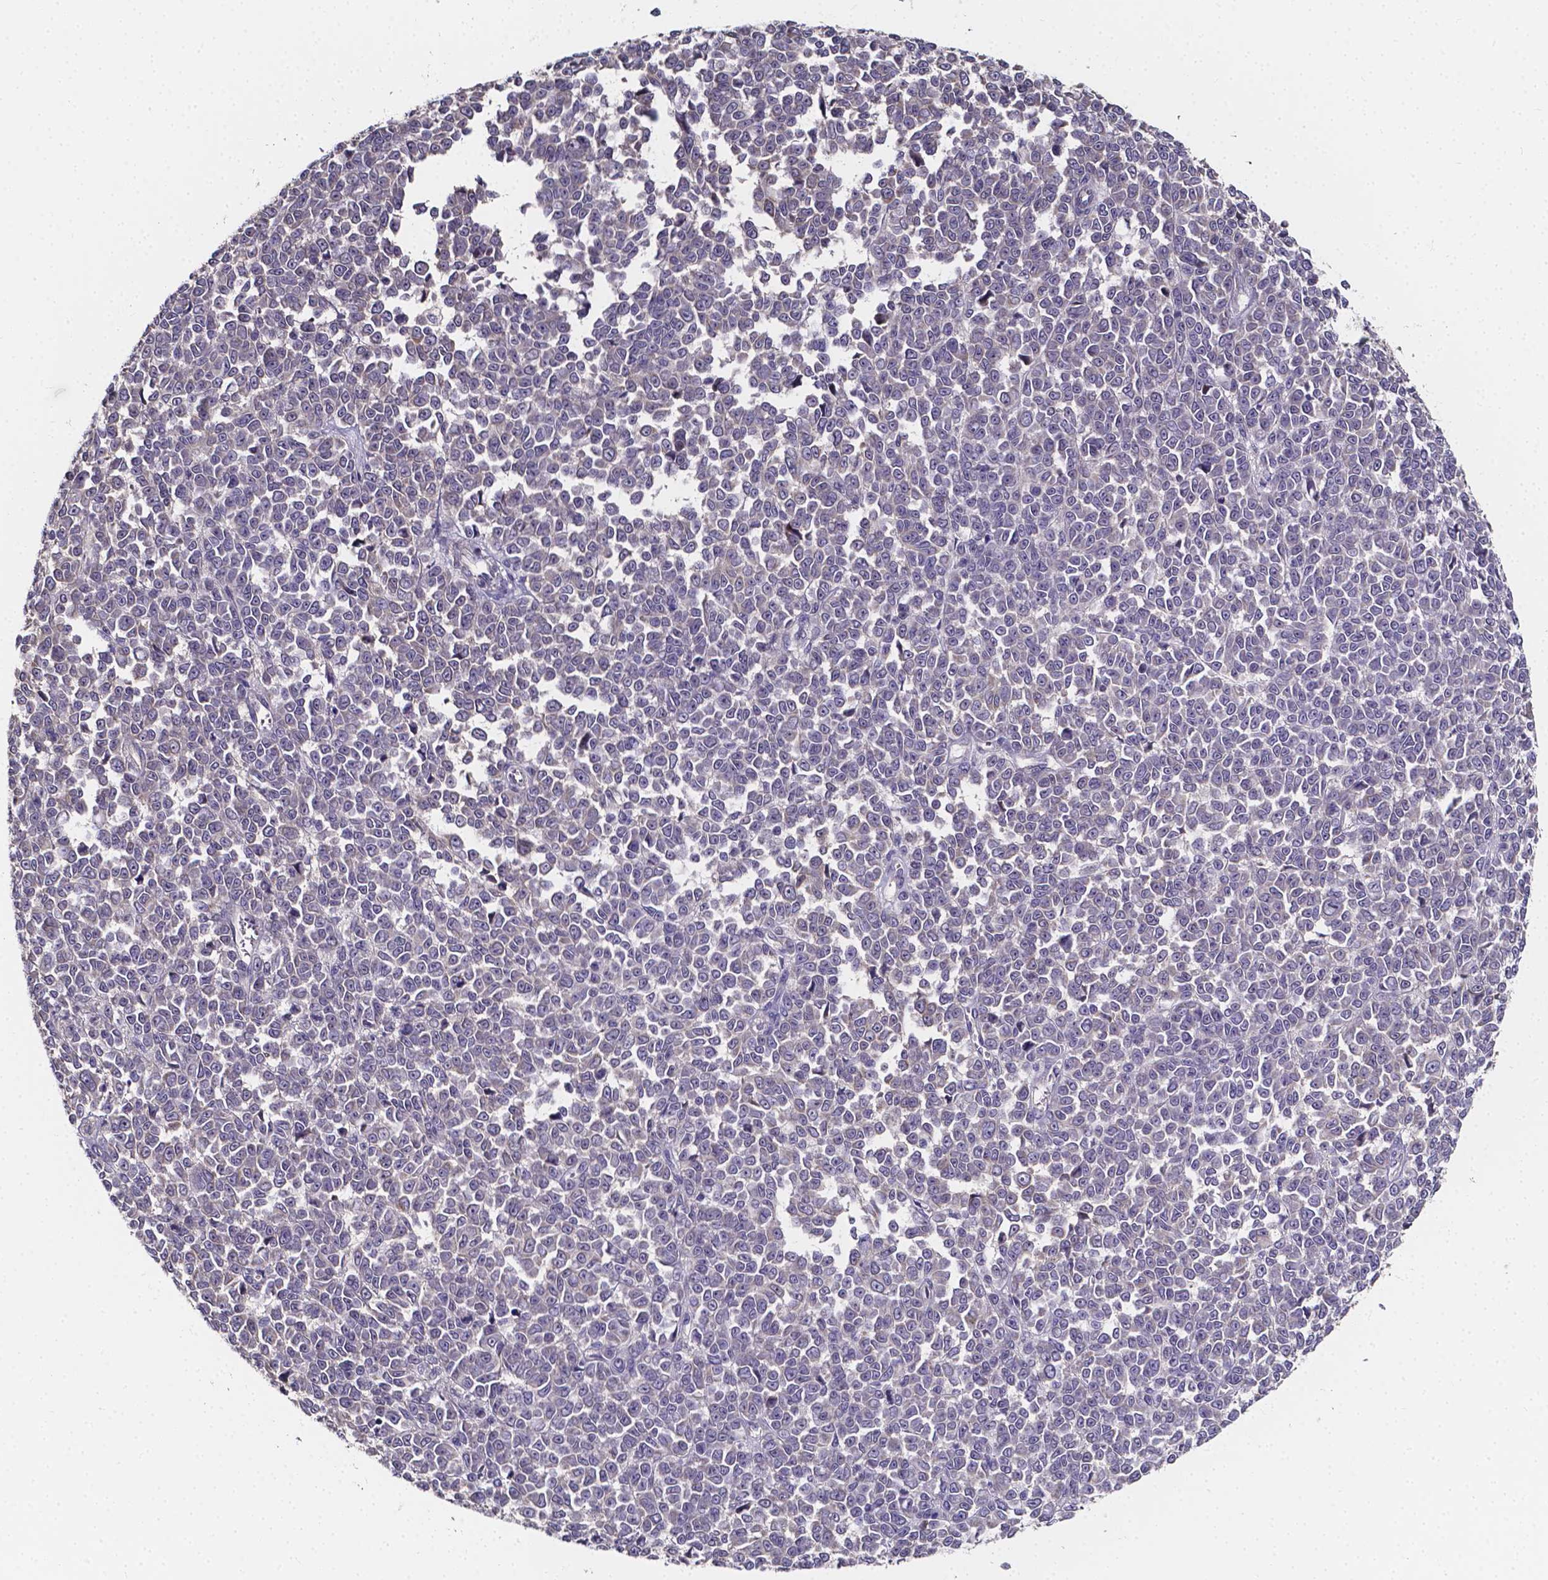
{"staining": {"intensity": "negative", "quantity": "none", "location": "none"}, "tissue": "melanoma", "cell_type": "Tumor cells", "image_type": "cancer", "snomed": [{"axis": "morphology", "description": "Malignant melanoma, NOS"}, {"axis": "topography", "description": "Skin"}], "caption": "An IHC histopathology image of malignant melanoma is shown. There is no staining in tumor cells of malignant melanoma. (Brightfield microscopy of DAB (3,3'-diaminobenzidine) IHC at high magnification).", "gene": "THEMIS", "patient": {"sex": "female", "age": 95}}